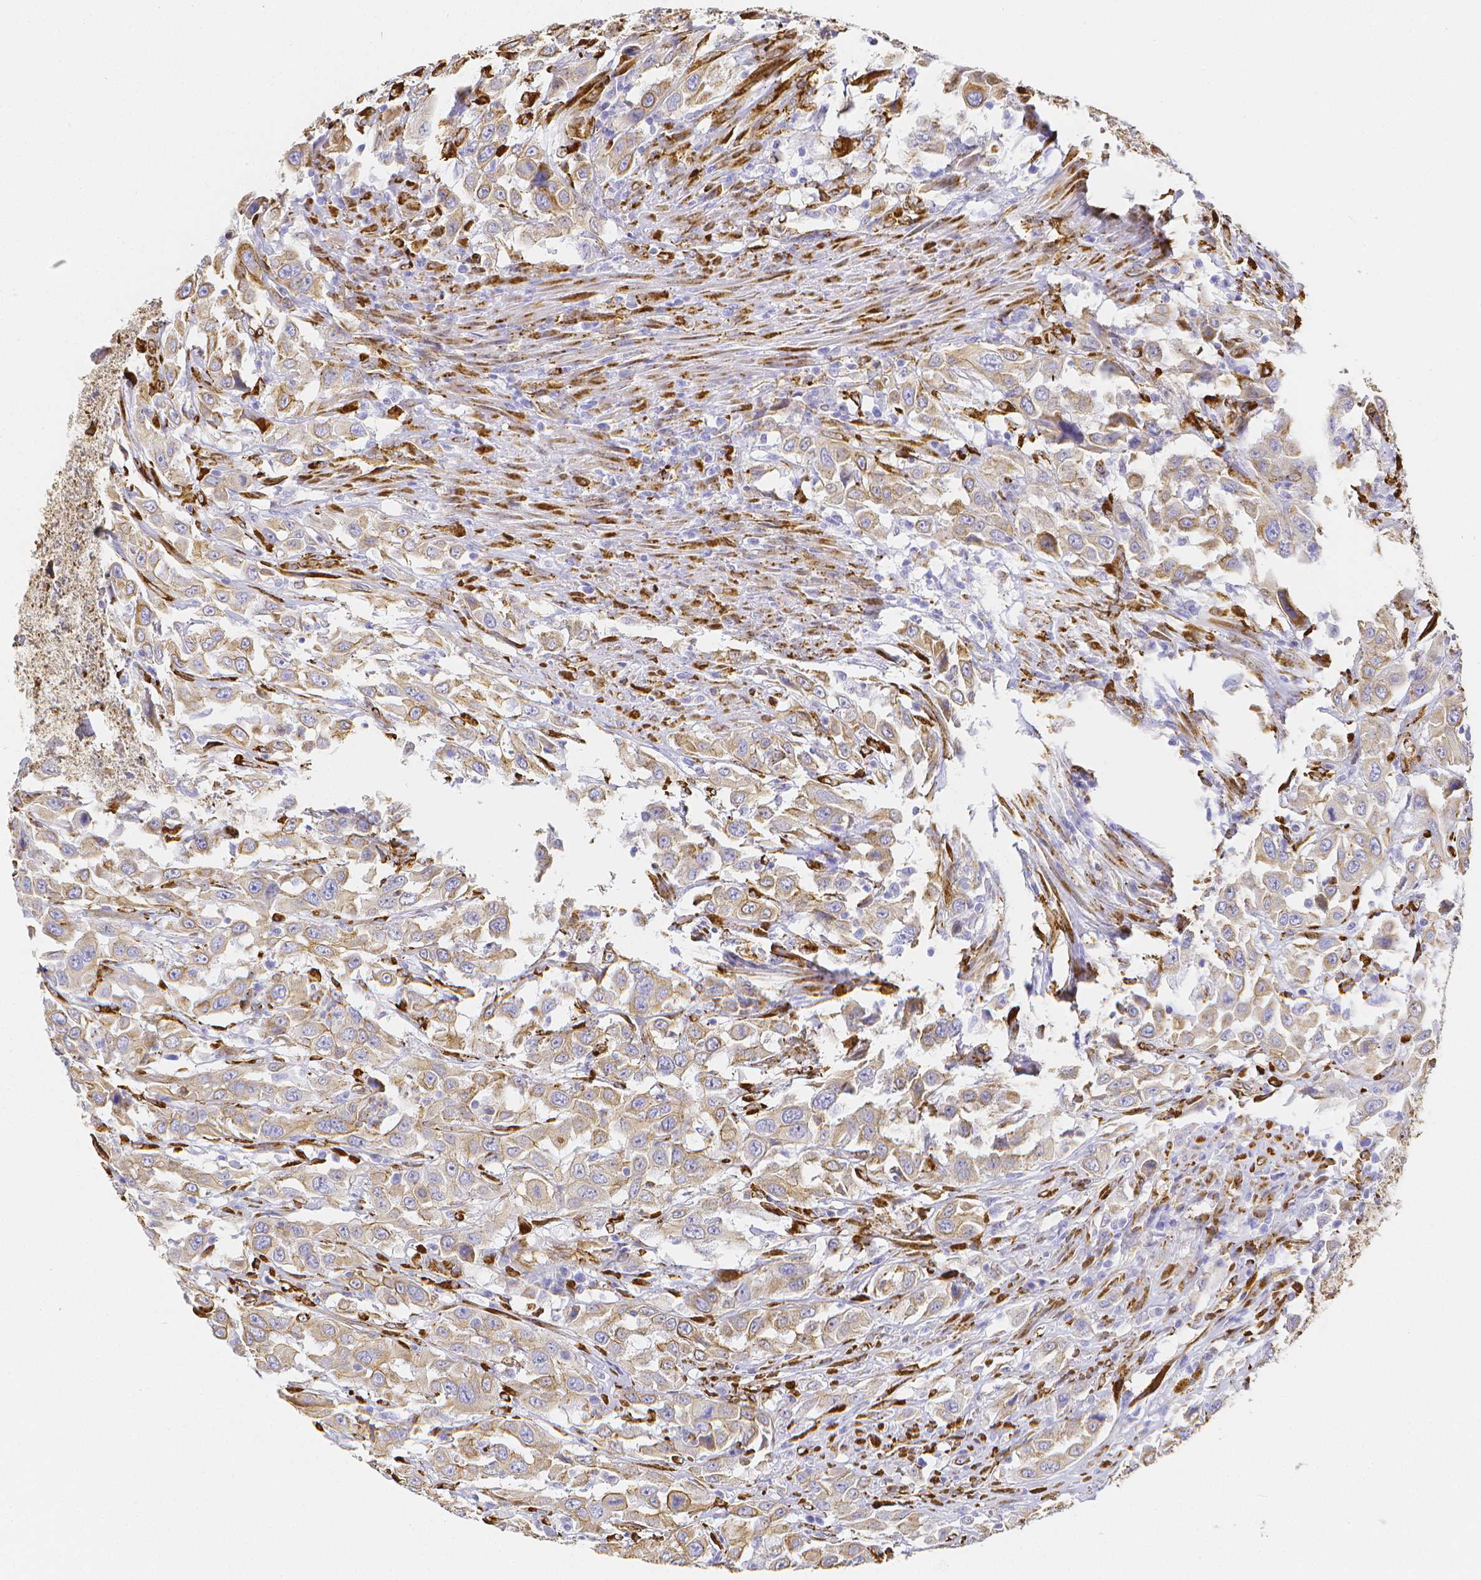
{"staining": {"intensity": "weak", "quantity": ">75%", "location": "cytoplasmic/membranous"}, "tissue": "urothelial cancer", "cell_type": "Tumor cells", "image_type": "cancer", "snomed": [{"axis": "morphology", "description": "Urothelial carcinoma, High grade"}, {"axis": "topography", "description": "Urinary bladder"}], "caption": "Brown immunohistochemical staining in urothelial cancer shows weak cytoplasmic/membranous expression in approximately >75% of tumor cells. Nuclei are stained in blue.", "gene": "SMURF1", "patient": {"sex": "male", "age": 61}}